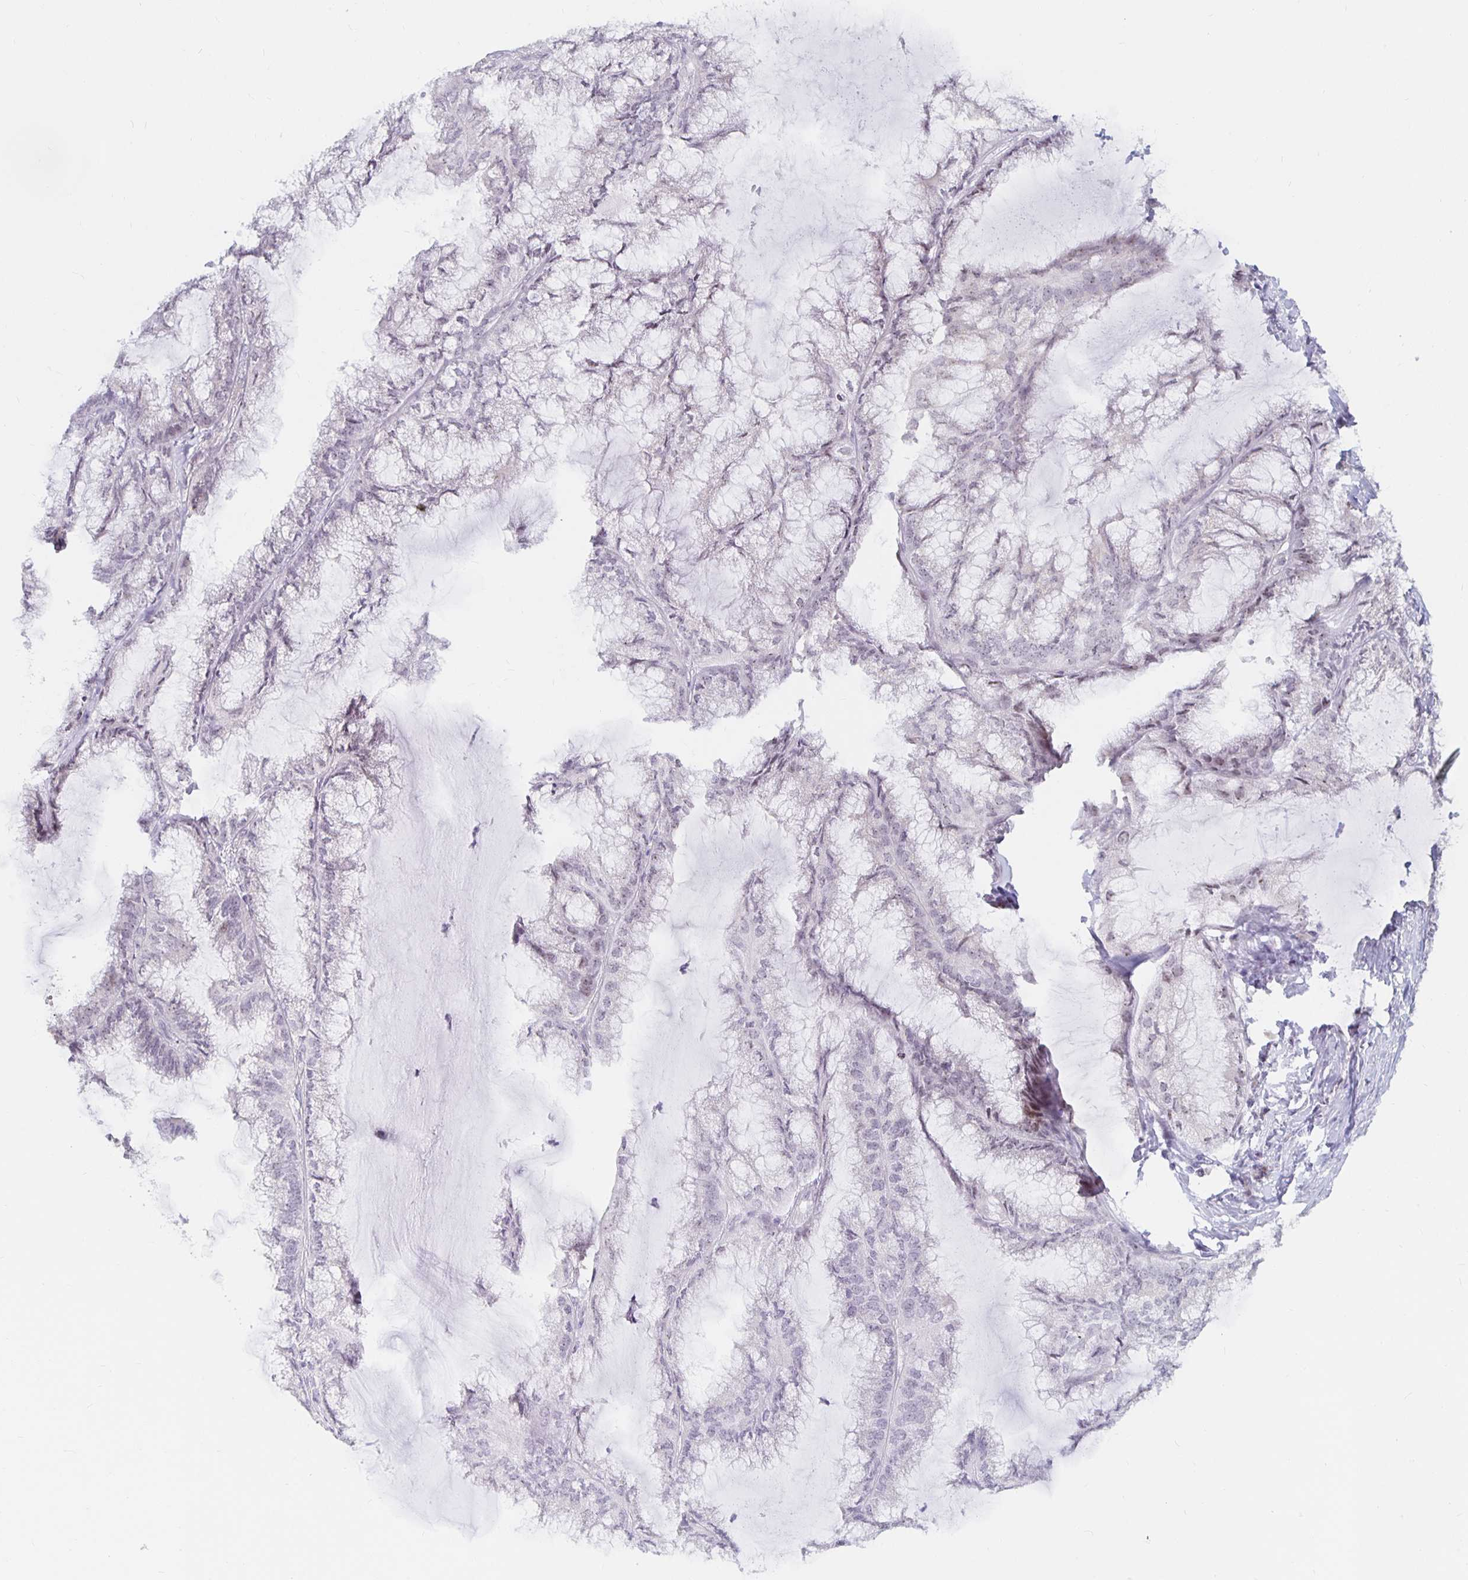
{"staining": {"intensity": "negative", "quantity": "none", "location": "none"}, "tissue": "endometrial cancer", "cell_type": "Tumor cells", "image_type": "cancer", "snomed": [{"axis": "morphology", "description": "Carcinoma, NOS"}, {"axis": "topography", "description": "Endometrium"}], "caption": "An immunohistochemistry (IHC) photomicrograph of endometrial carcinoma is shown. There is no staining in tumor cells of endometrial carcinoma.", "gene": "NUP85", "patient": {"sex": "female", "age": 62}}